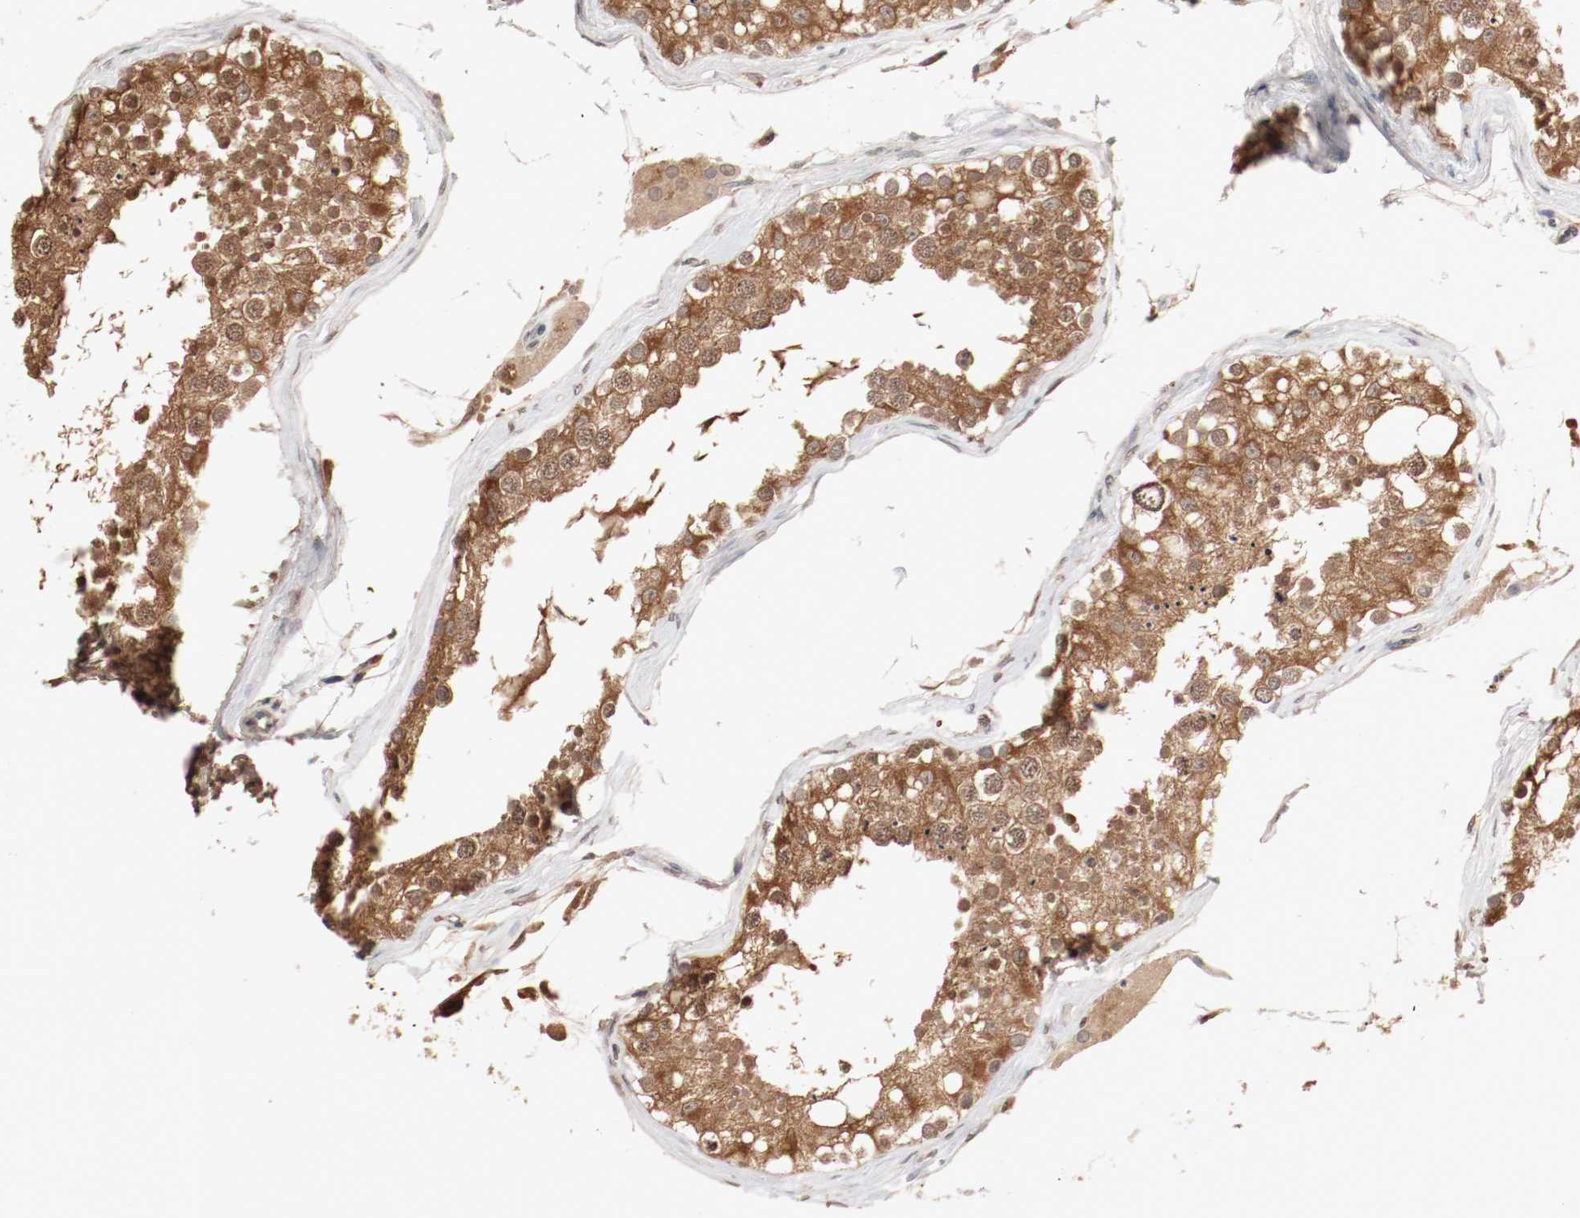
{"staining": {"intensity": "moderate", "quantity": ">75%", "location": "cytoplasmic/membranous,nuclear"}, "tissue": "testis", "cell_type": "Cells in seminiferous ducts", "image_type": "normal", "snomed": [{"axis": "morphology", "description": "Normal tissue, NOS"}, {"axis": "topography", "description": "Testis"}], "caption": "Cells in seminiferous ducts reveal medium levels of moderate cytoplasmic/membranous,nuclear staining in approximately >75% of cells in unremarkable testis. Using DAB (brown) and hematoxylin (blue) stains, captured at high magnification using brightfield microscopy.", "gene": "WASL", "patient": {"sex": "male", "age": 68}}